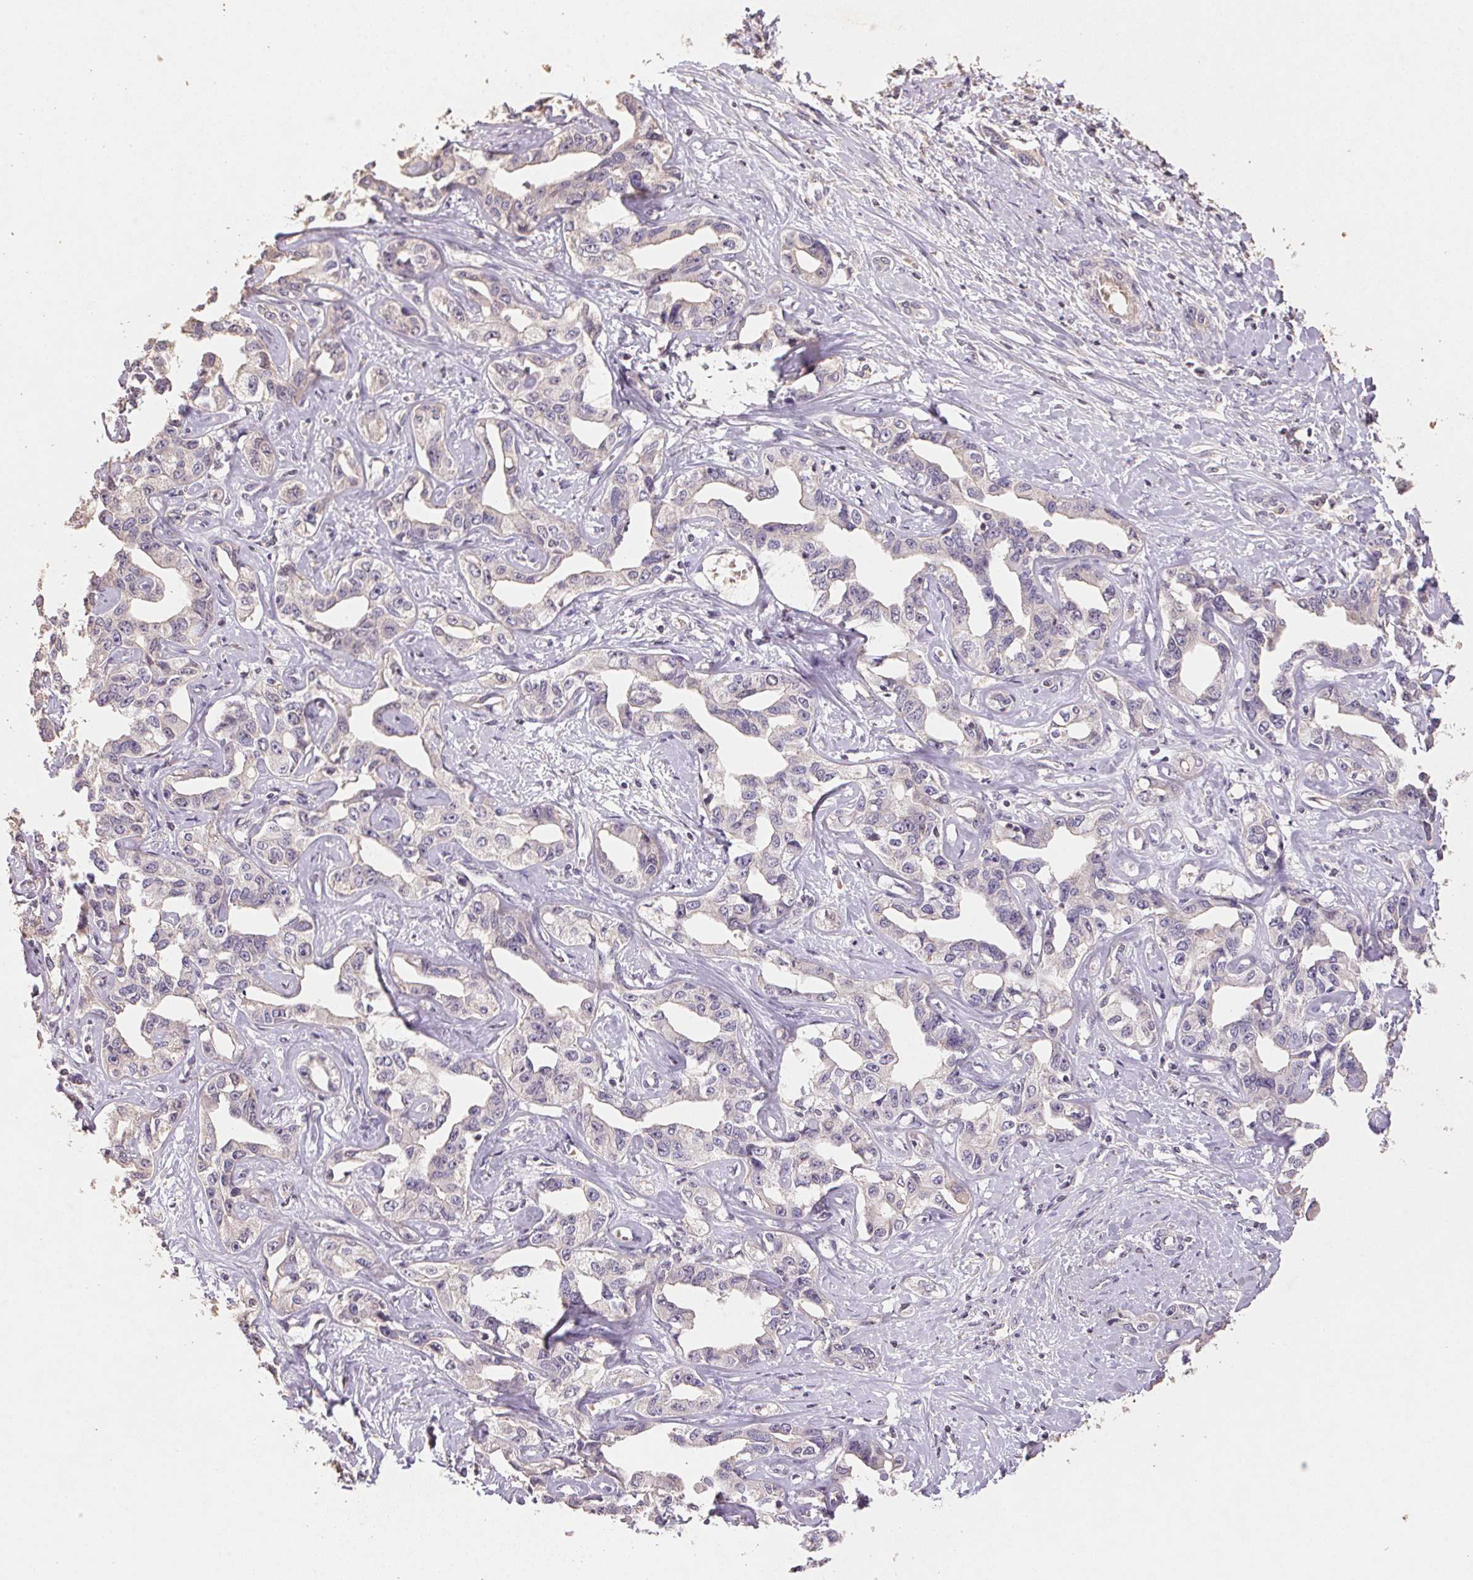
{"staining": {"intensity": "negative", "quantity": "none", "location": "none"}, "tissue": "liver cancer", "cell_type": "Tumor cells", "image_type": "cancer", "snomed": [{"axis": "morphology", "description": "Cholangiocarcinoma"}, {"axis": "topography", "description": "Liver"}], "caption": "Tumor cells are negative for brown protein staining in liver cancer (cholangiocarcinoma).", "gene": "CENPF", "patient": {"sex": "male", "age": 59}}